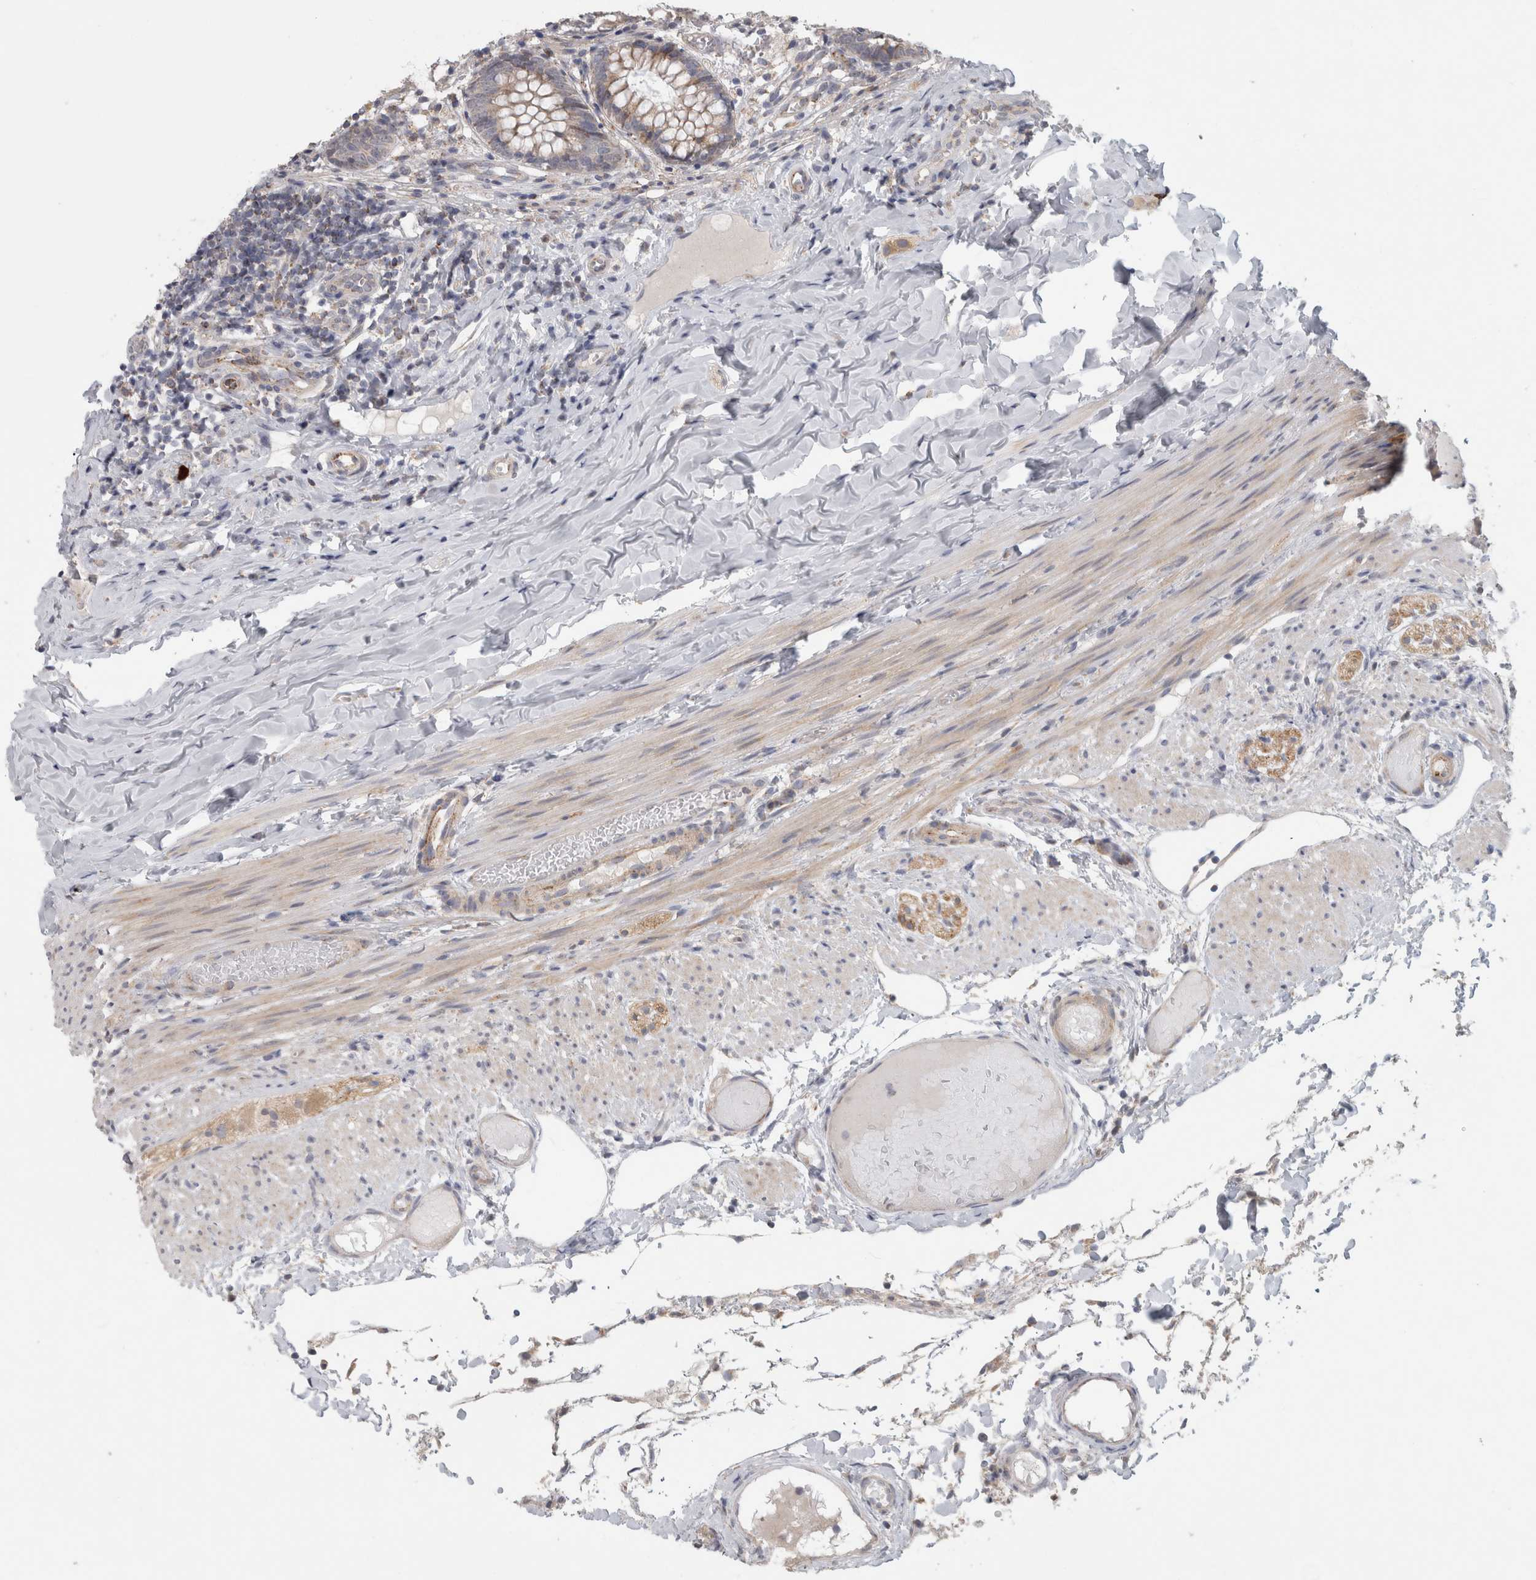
{"staining": {"intensity": "moderate", "quantity": ">75%", "location": "cytoplasmic/membranous"}, "tissue": "appendix", "cell_type": "Glandular cells", "image_type": "normal", "snomed": [{"axis": "morphology", "description": "Normal tissue, NOS"}, {"axis": "topography", "description": "Appendix"}], "caption": "Glandular cells demonstrate medium levels of moderate cytoplasmic/membranous staining in approximately >75% of cells in normal appendix. Nuclei are stained in blue.", "gene": "RAB18", "patient": {"sex": "male", "age": 8}}